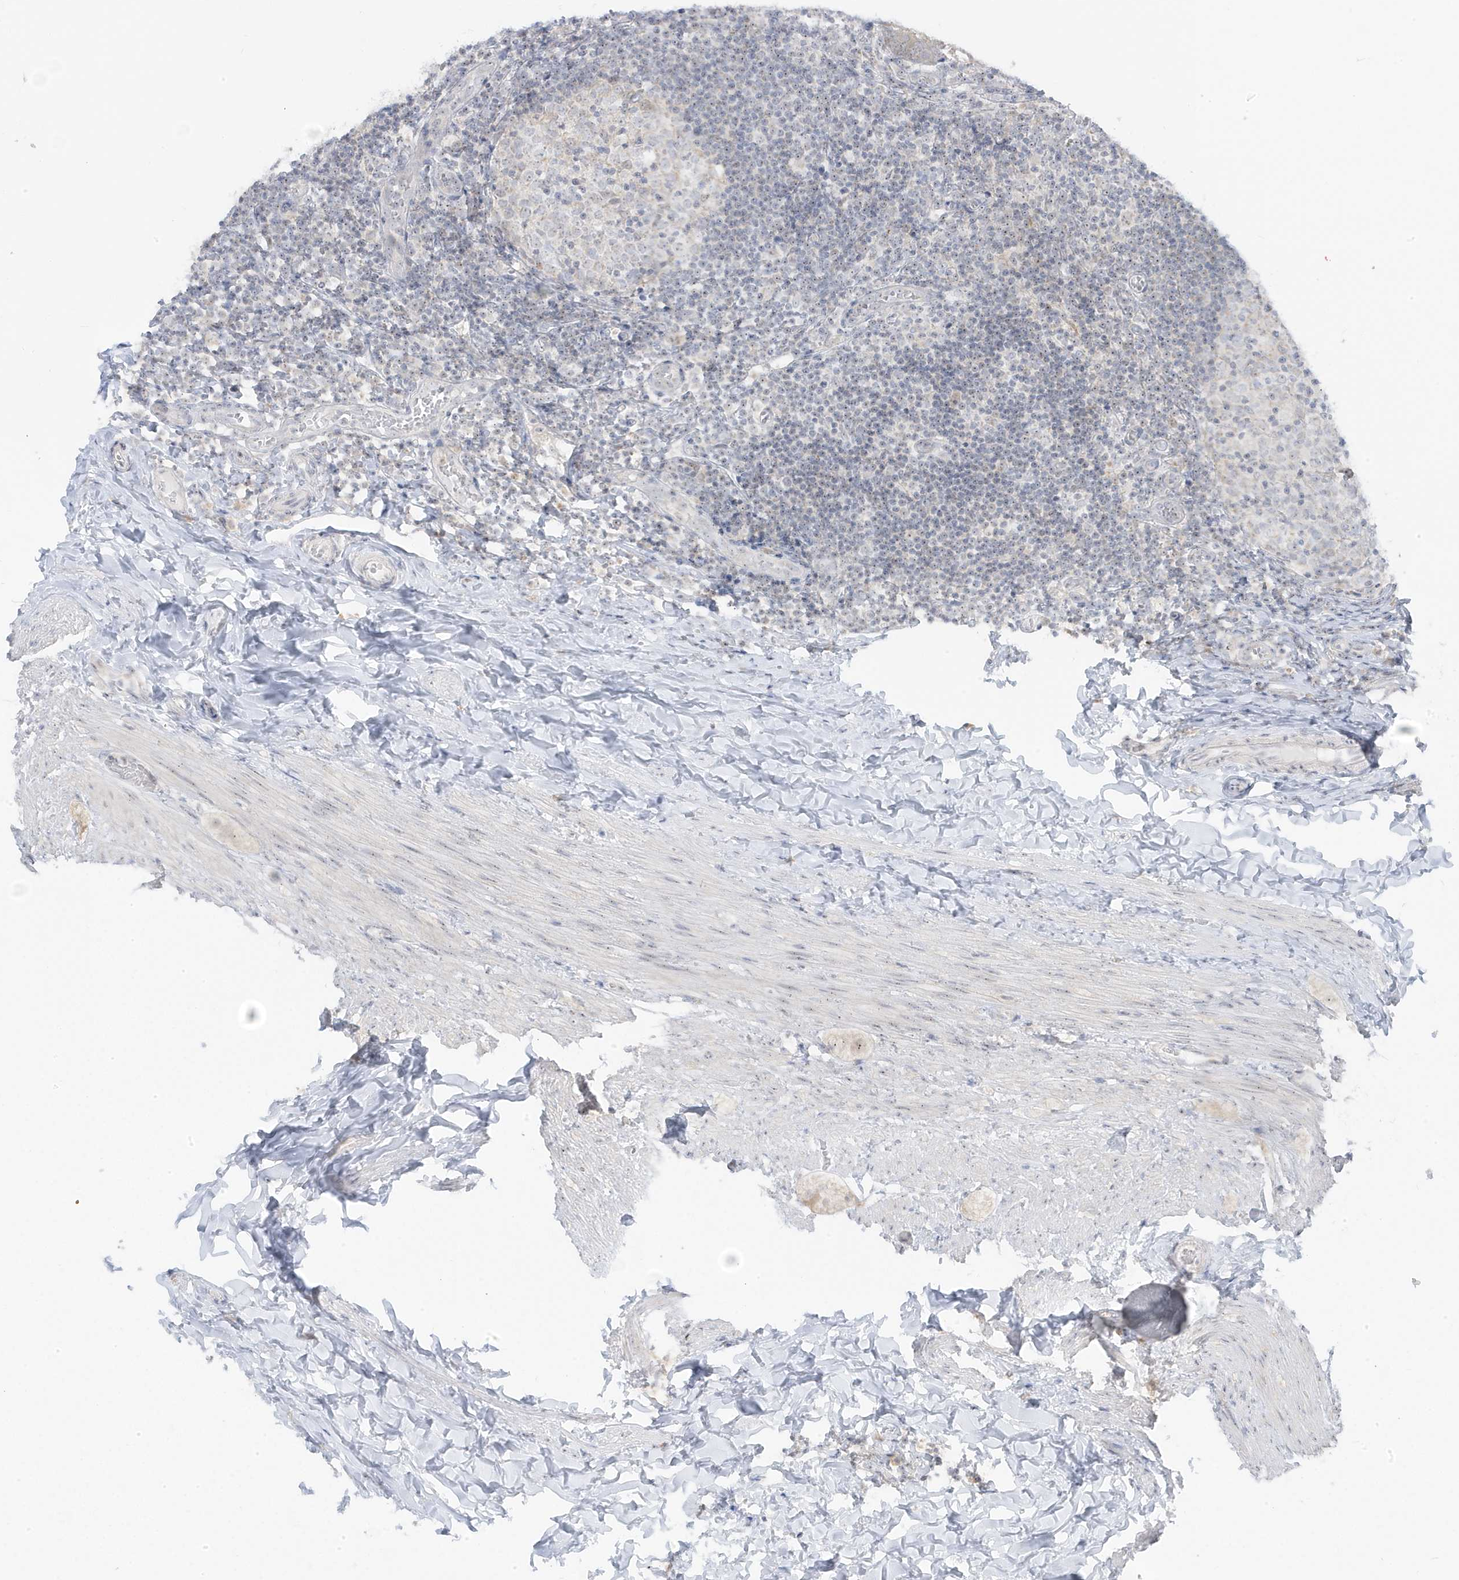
{"staining": {"intensity": "weak", "quantity": ">75%", "location": "cytoplasmic/membranous"}, "tissue": "appendix", "cell_type": "Glandular cells", "image_type": "normal", "snomed": [{"axis": "morphology", "description": "Normal tissue, NOS"}, {"axis": "topography", "description": "Appendix"}], "caption": "Appendix stained for a protein shows weak cytoplasmic/membranous positivity in glandular cells. Using DAB (3,3'-diaminobenzidine) (brown) and hematoxylin (blue) stains, captured at high magnification using brightfield microscopy.", "gene": "TSEN15", "patient": {"sex": "male", "age": 8}}